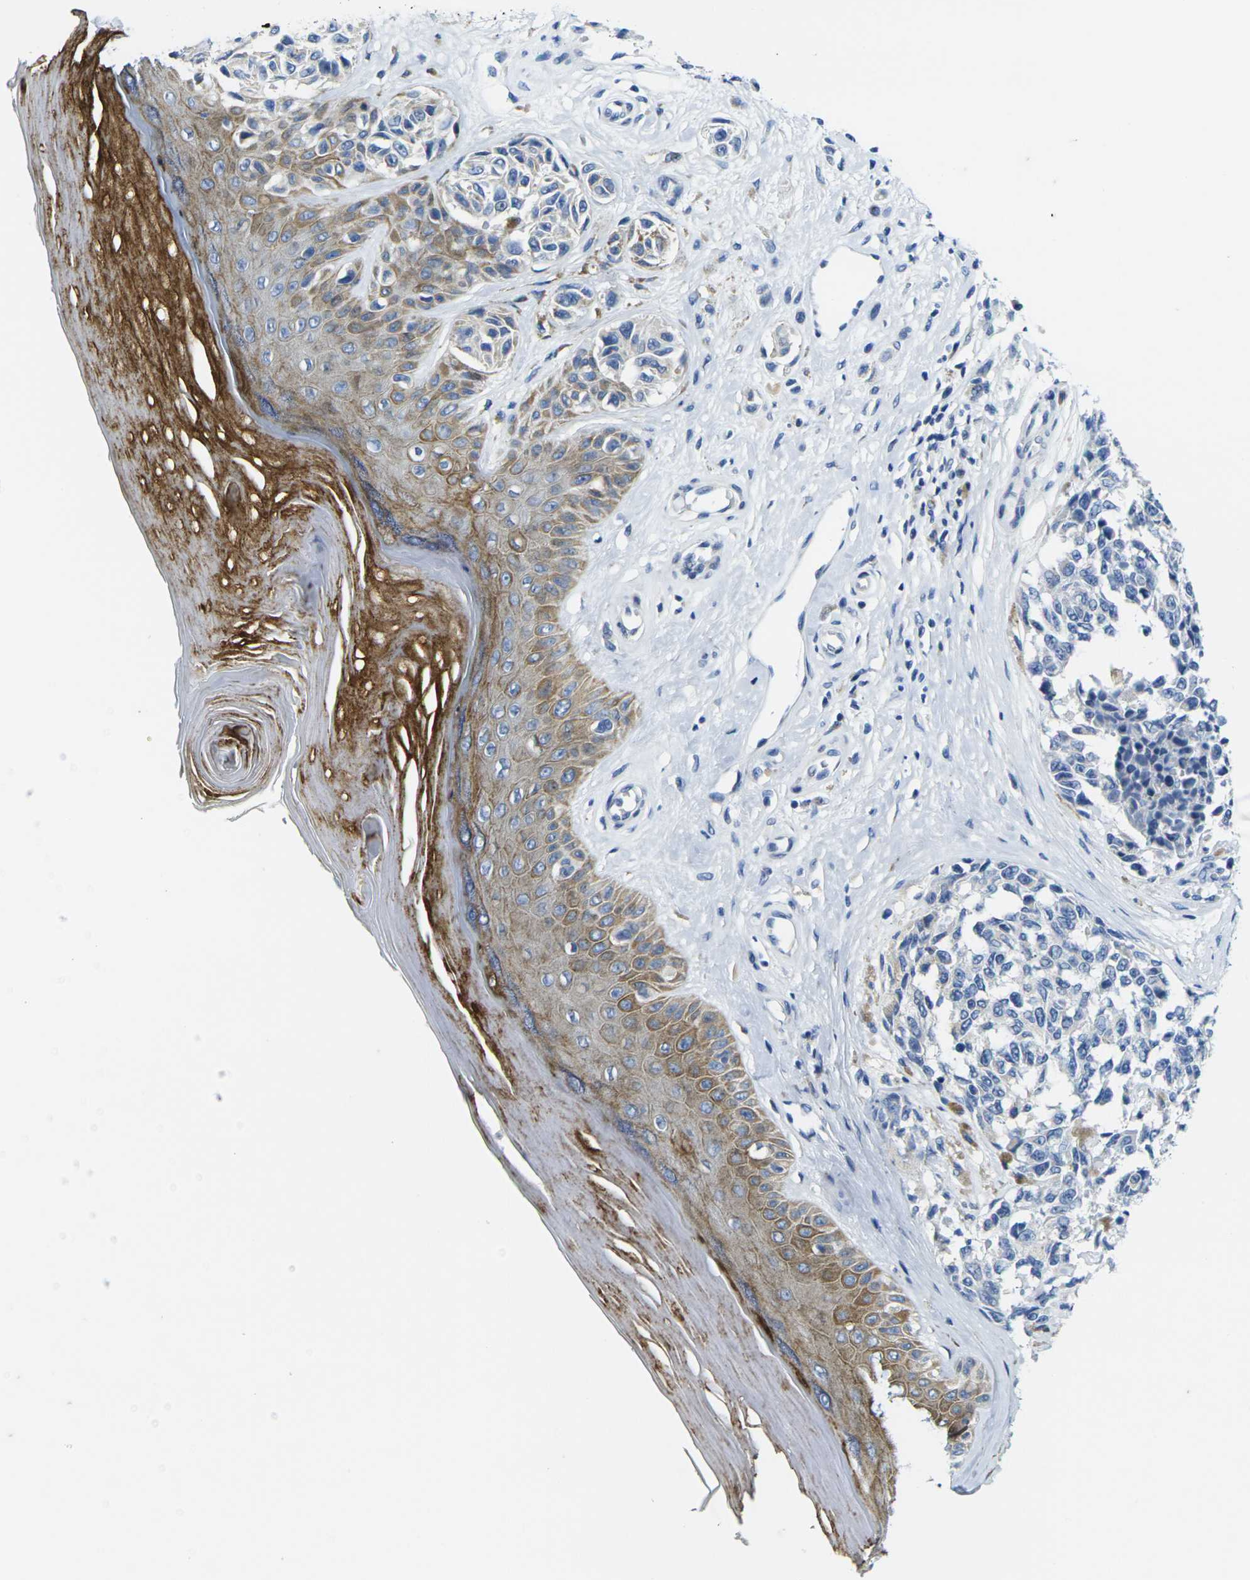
{"staining": {"intensity": "negative", "quantity": "none", "location": "none"}, "tissue": "melanoma", "cell_type": "Tumor cells", "image_type": "cancer", "snomed": [{"axis": "morphology", "description": "Malignant melanoma, NOS"}, {"axis": "topography", "description": "Skin"}], "caption": "The histopathology image exhibits no significant expression in tumor cells of malignant melanoma.", "gene": "CRK", "patient": {"sex": "female", "age": 64}}